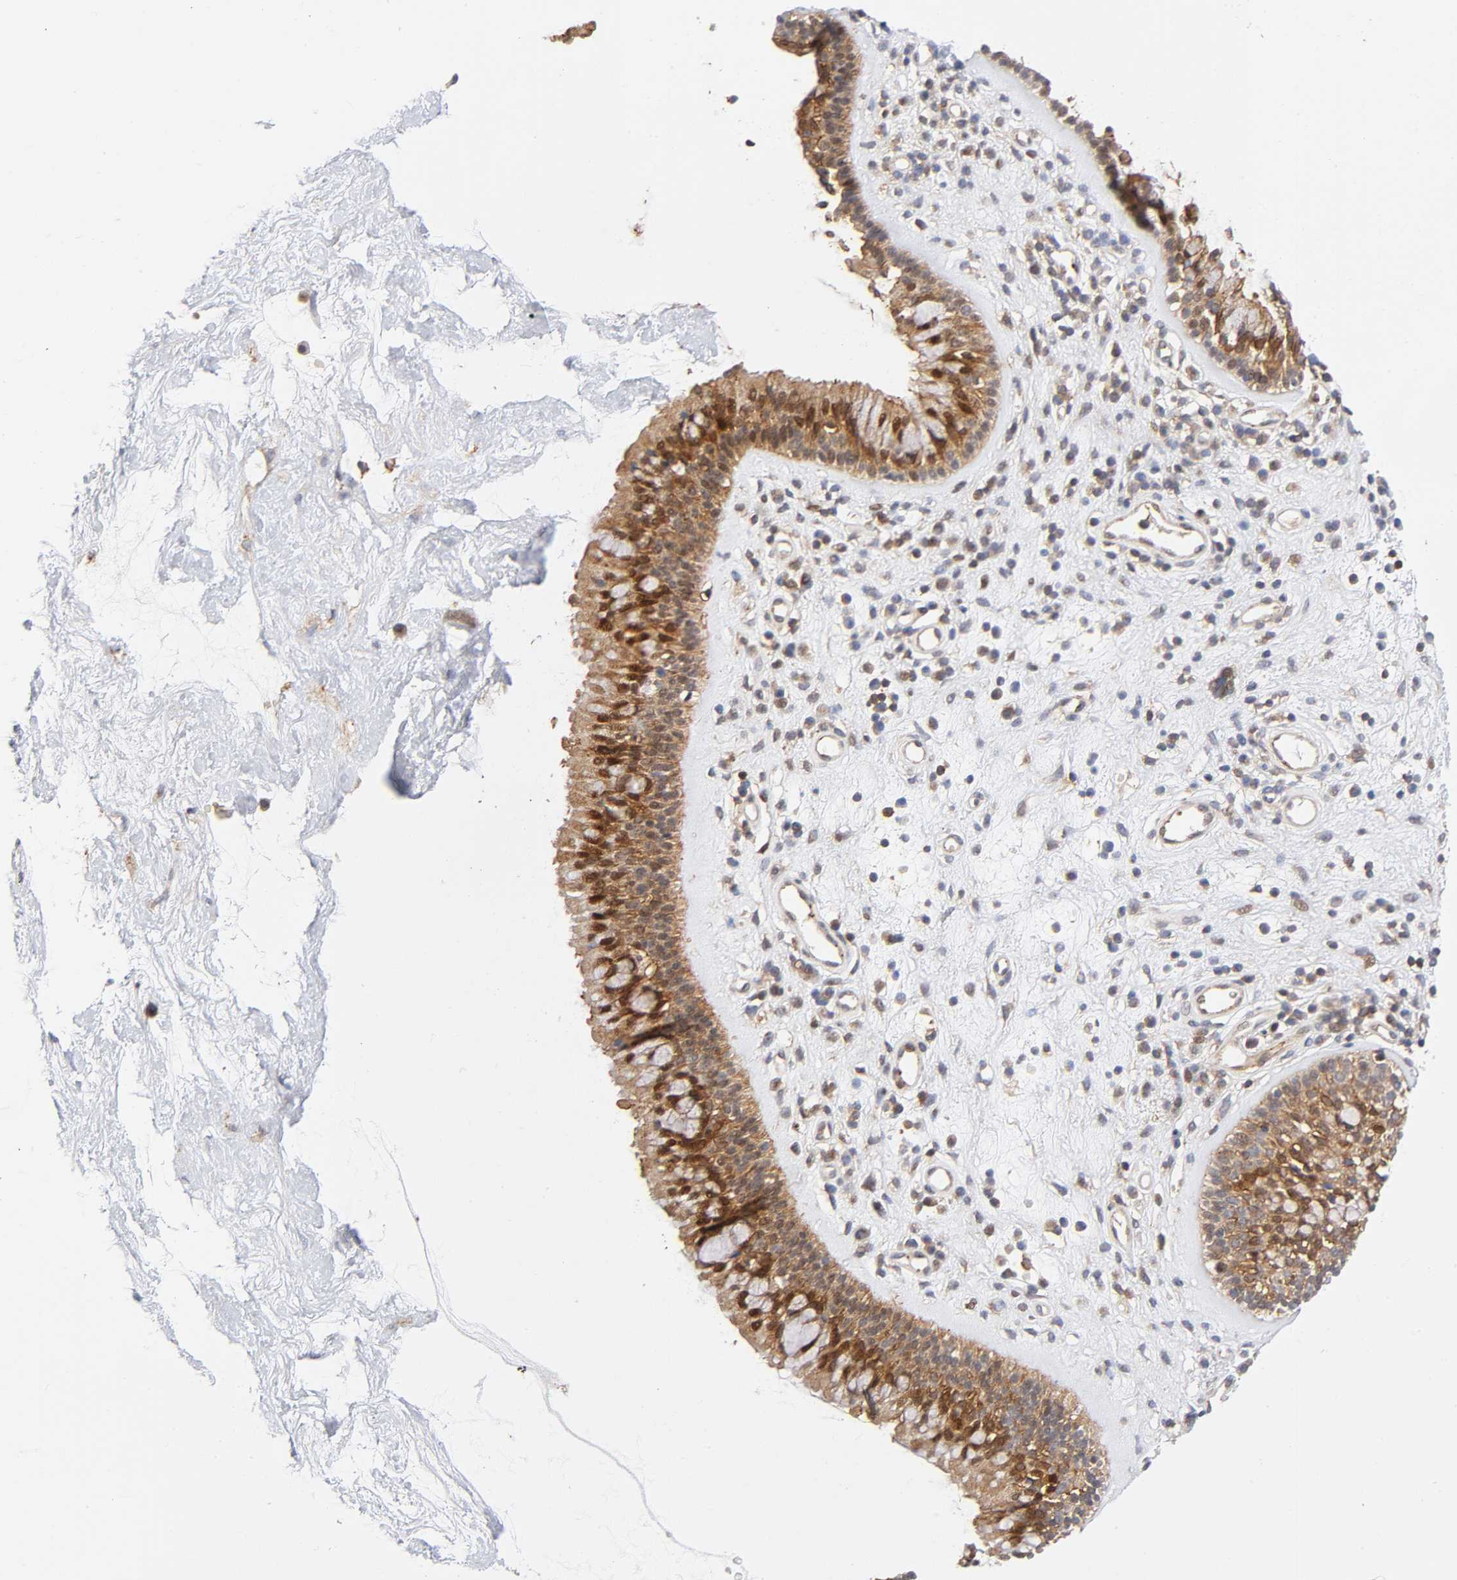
{"staining": {"intensity": "moderate", "quantity": ">75%", "location": "cytoplasmic/membranous,nuclear"}, "tissue": "nasopharynx", "cell_type": "Respiratory epithelial cells", "image_type": "normal", "snomed": [{"axis": "morphology", "description": "Normal tissue, NOS"}, {"axis": "morphology", "description": "Inflammation, NOS"}, {"axis": "topography", "description": "Nasopharynx"}], "caption": "DAB (3,3'-diaminobenzidine) immunohistochemical staining of benign nasopharynx displays moderate cytoplasmic/membranous,nuclear protein expression in approximately >75% of respiratory epithelial cells. Using DAB (brown) and hematoxylin (blue) stains, captured at high magnification using brightfield microscopy.", "gene": "ANXA7", "patient": {"sex": "male", "age": 48}}